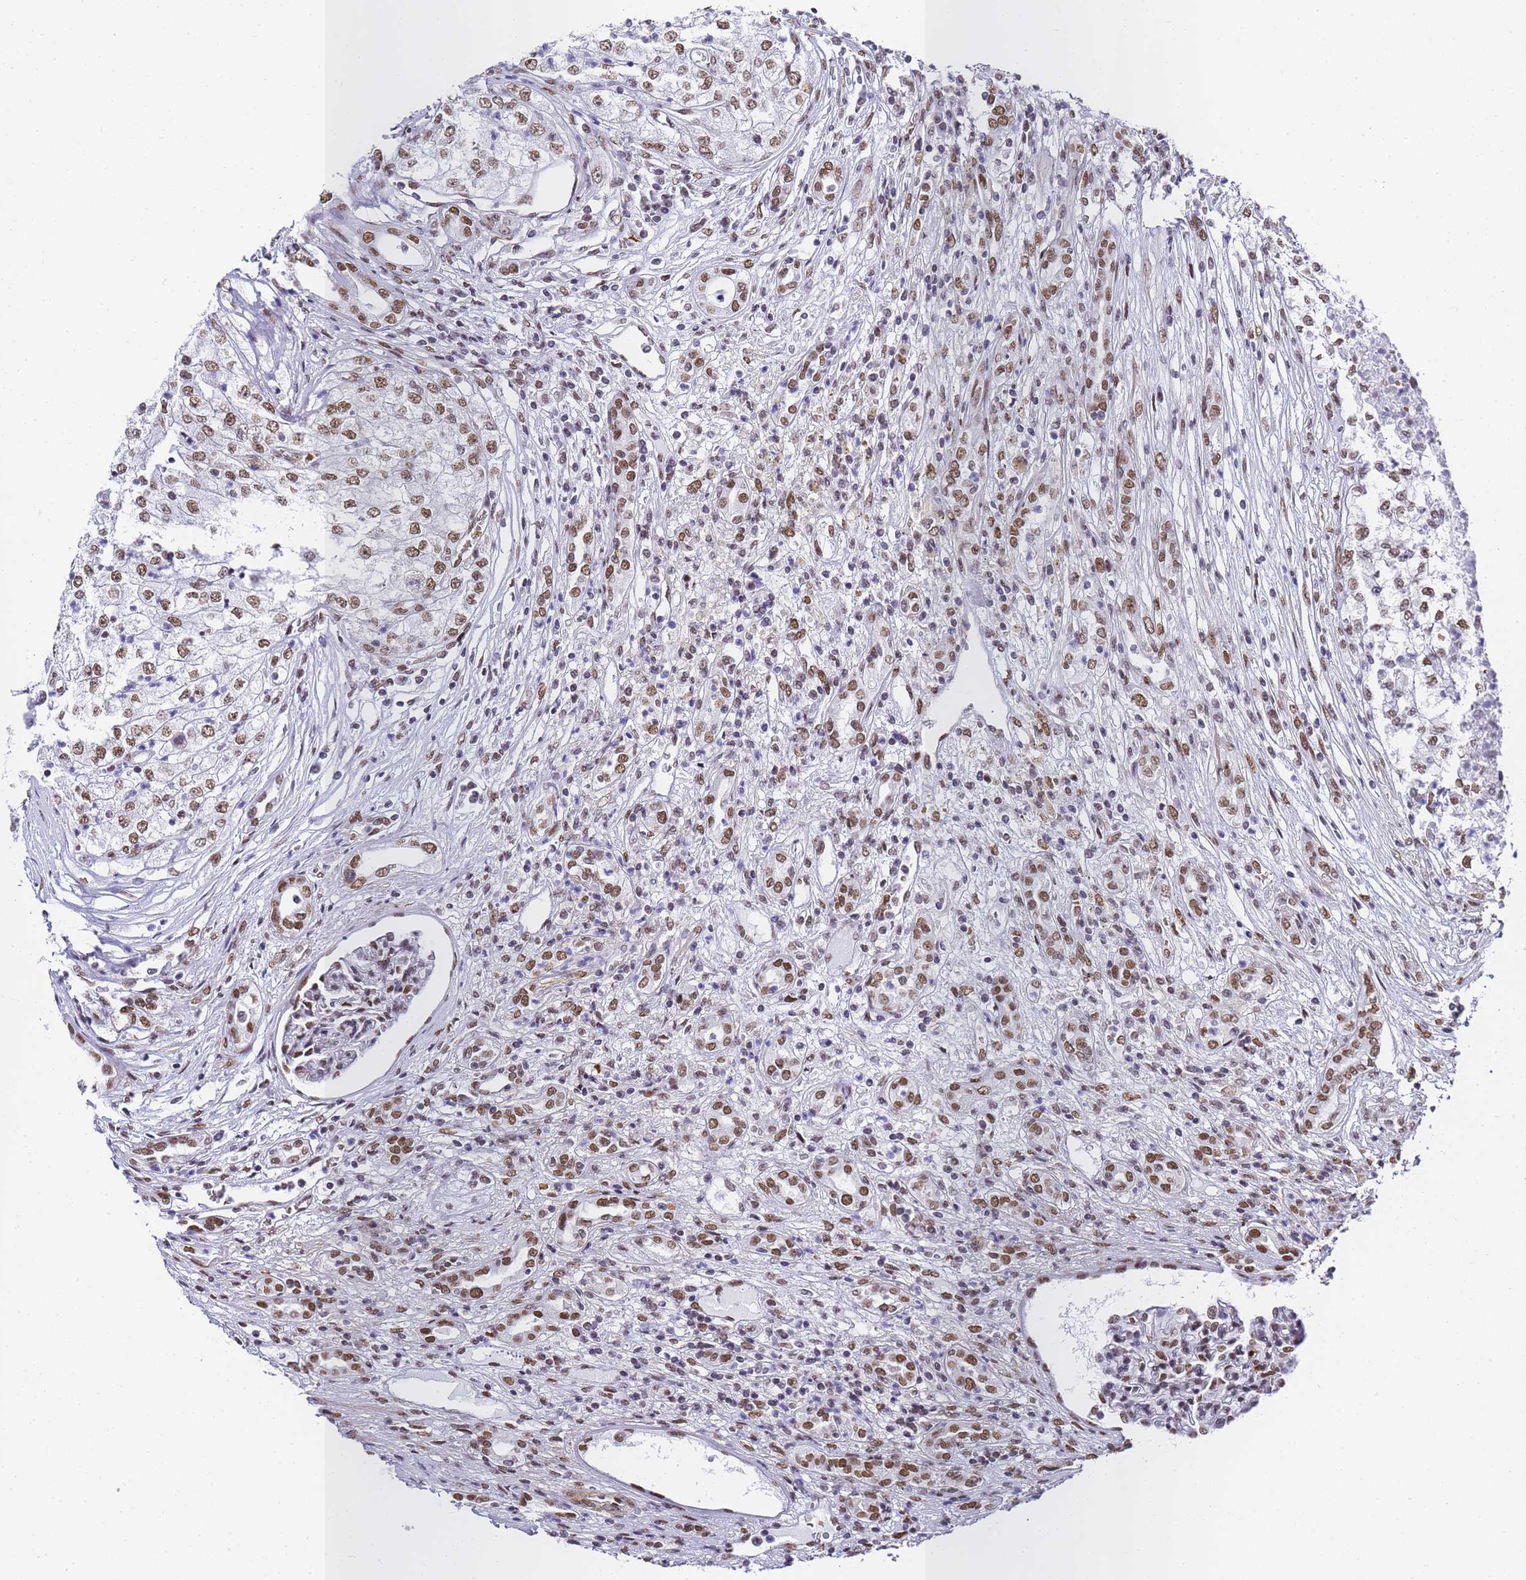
{"staining": {"intensity": "moderate", "quantity": ">75%", "location": "nuclear"}, "tissue": "renal cancer", "cell_type": "Tumor cells", "image_type": "cancer", "snomed": [{"axis": "morphology", "description": "Adenocarcinoma, NOS"}, {"axis": "topography", "description": "Kidney"}], "caption": "Immunohistochemistry (IHC) histopathology image of renal adenocarcinoma stained for a protein (brown), which exhibits medium levels of moderate nuclear expression in approximately >75% of tumor cells.", "gene": "POLR1A", "patient": {"sex": "female", "age": 54}}